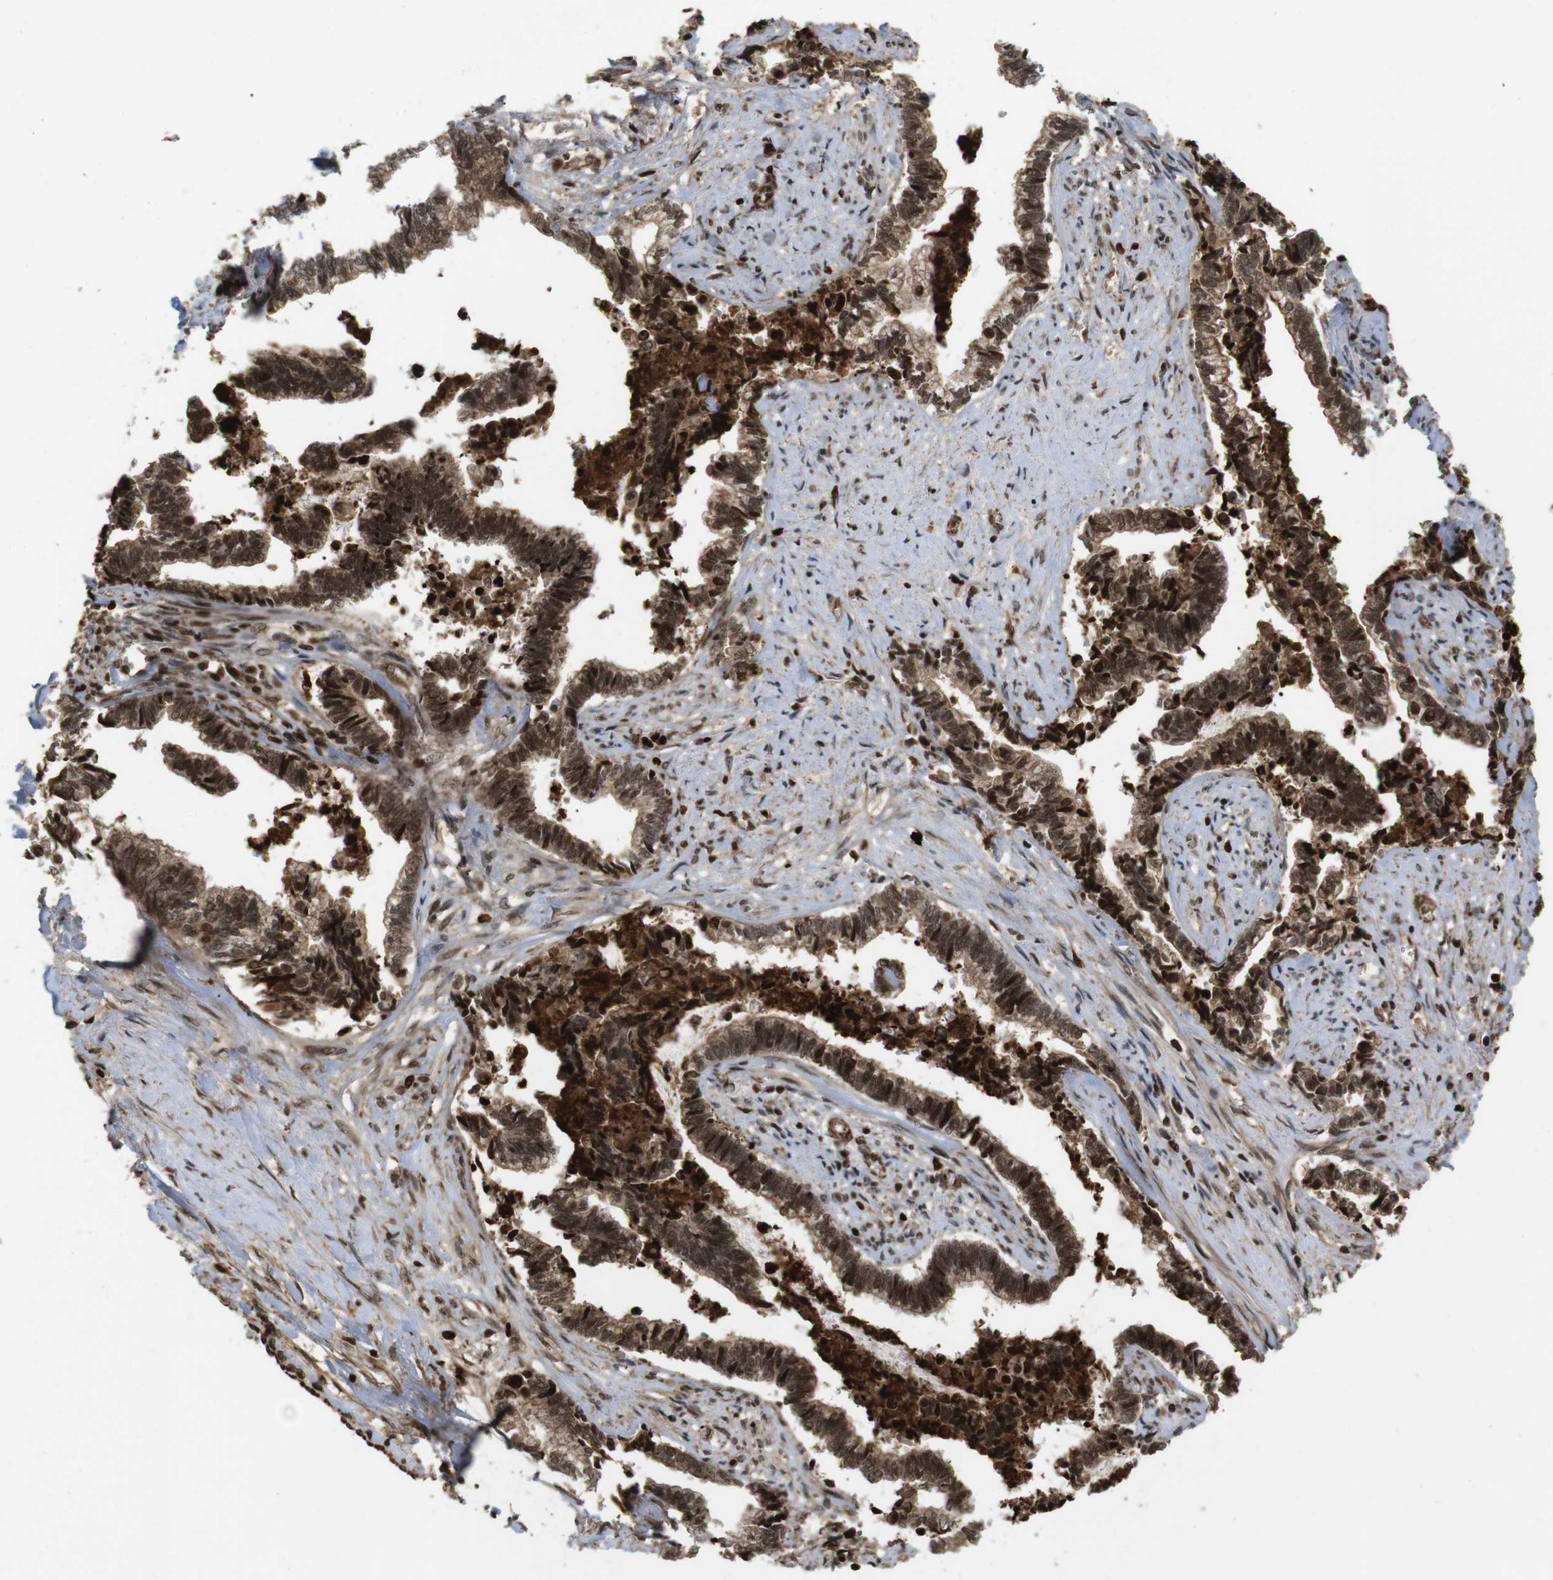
{"staining": {"intensity": "strong", "quantity": ">75%", "location": "cytoplasmic/membranous,nuclear"}, "tissue": "liver cancer", "cell_type": "Tumor cells", "image_type": "cancer", "snomed": [{"axis": "morphology", "description": "Cholangiocarcinoma"}, {"axis": "topography", "description": "Liver"}], "caption": "Liver cancer tissue shows strong cytoplasmic/membranous and nuclear staining in approximately >75% of tumor cells", "gene": "SP2", "patient": {"sex": "male", "age": 57}}